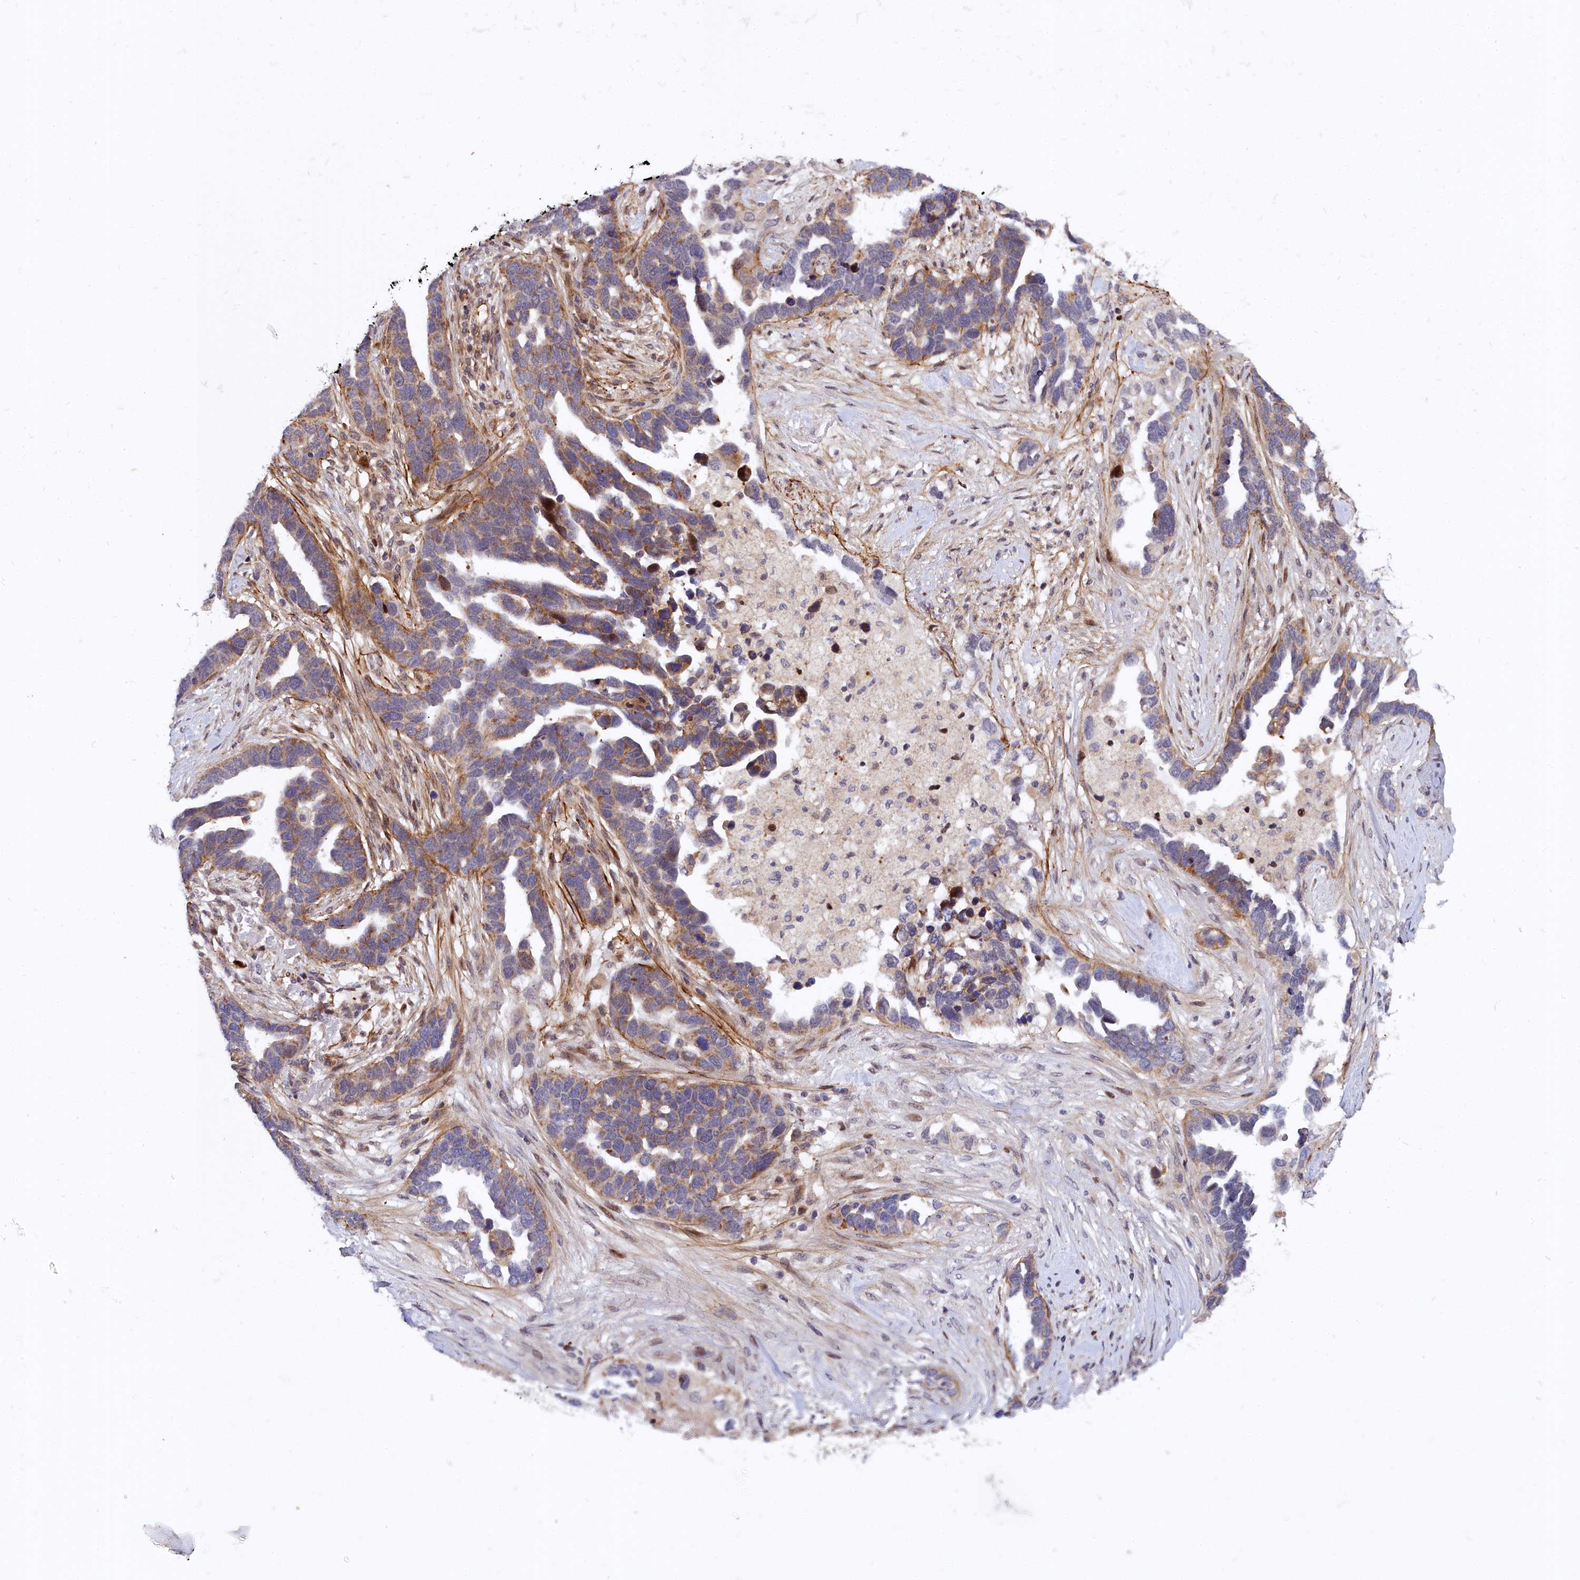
{"staining": {"intensity": "moderate", "quantity": ">75%", "location": "cytoplasmic/membranous"}, "tissue": "ovarian cancer", "cell_type": "Tumor cells", "image_type": "cancer", "snomed": [{"axis": "morphology", "description": "Cystadenocarcinoma, serous, NOS"}, {"axis": "topography", "description": "Ovary"}], "caption": "DAB immunohistochemical staining of ovarian serous cystadenocarcinoma exhibits moderate cytoplasmic/membranous protein expression in about >75% of tumor cells.", "gene": "MRPS11", "patient": {"sex": "female", "age": 54}}